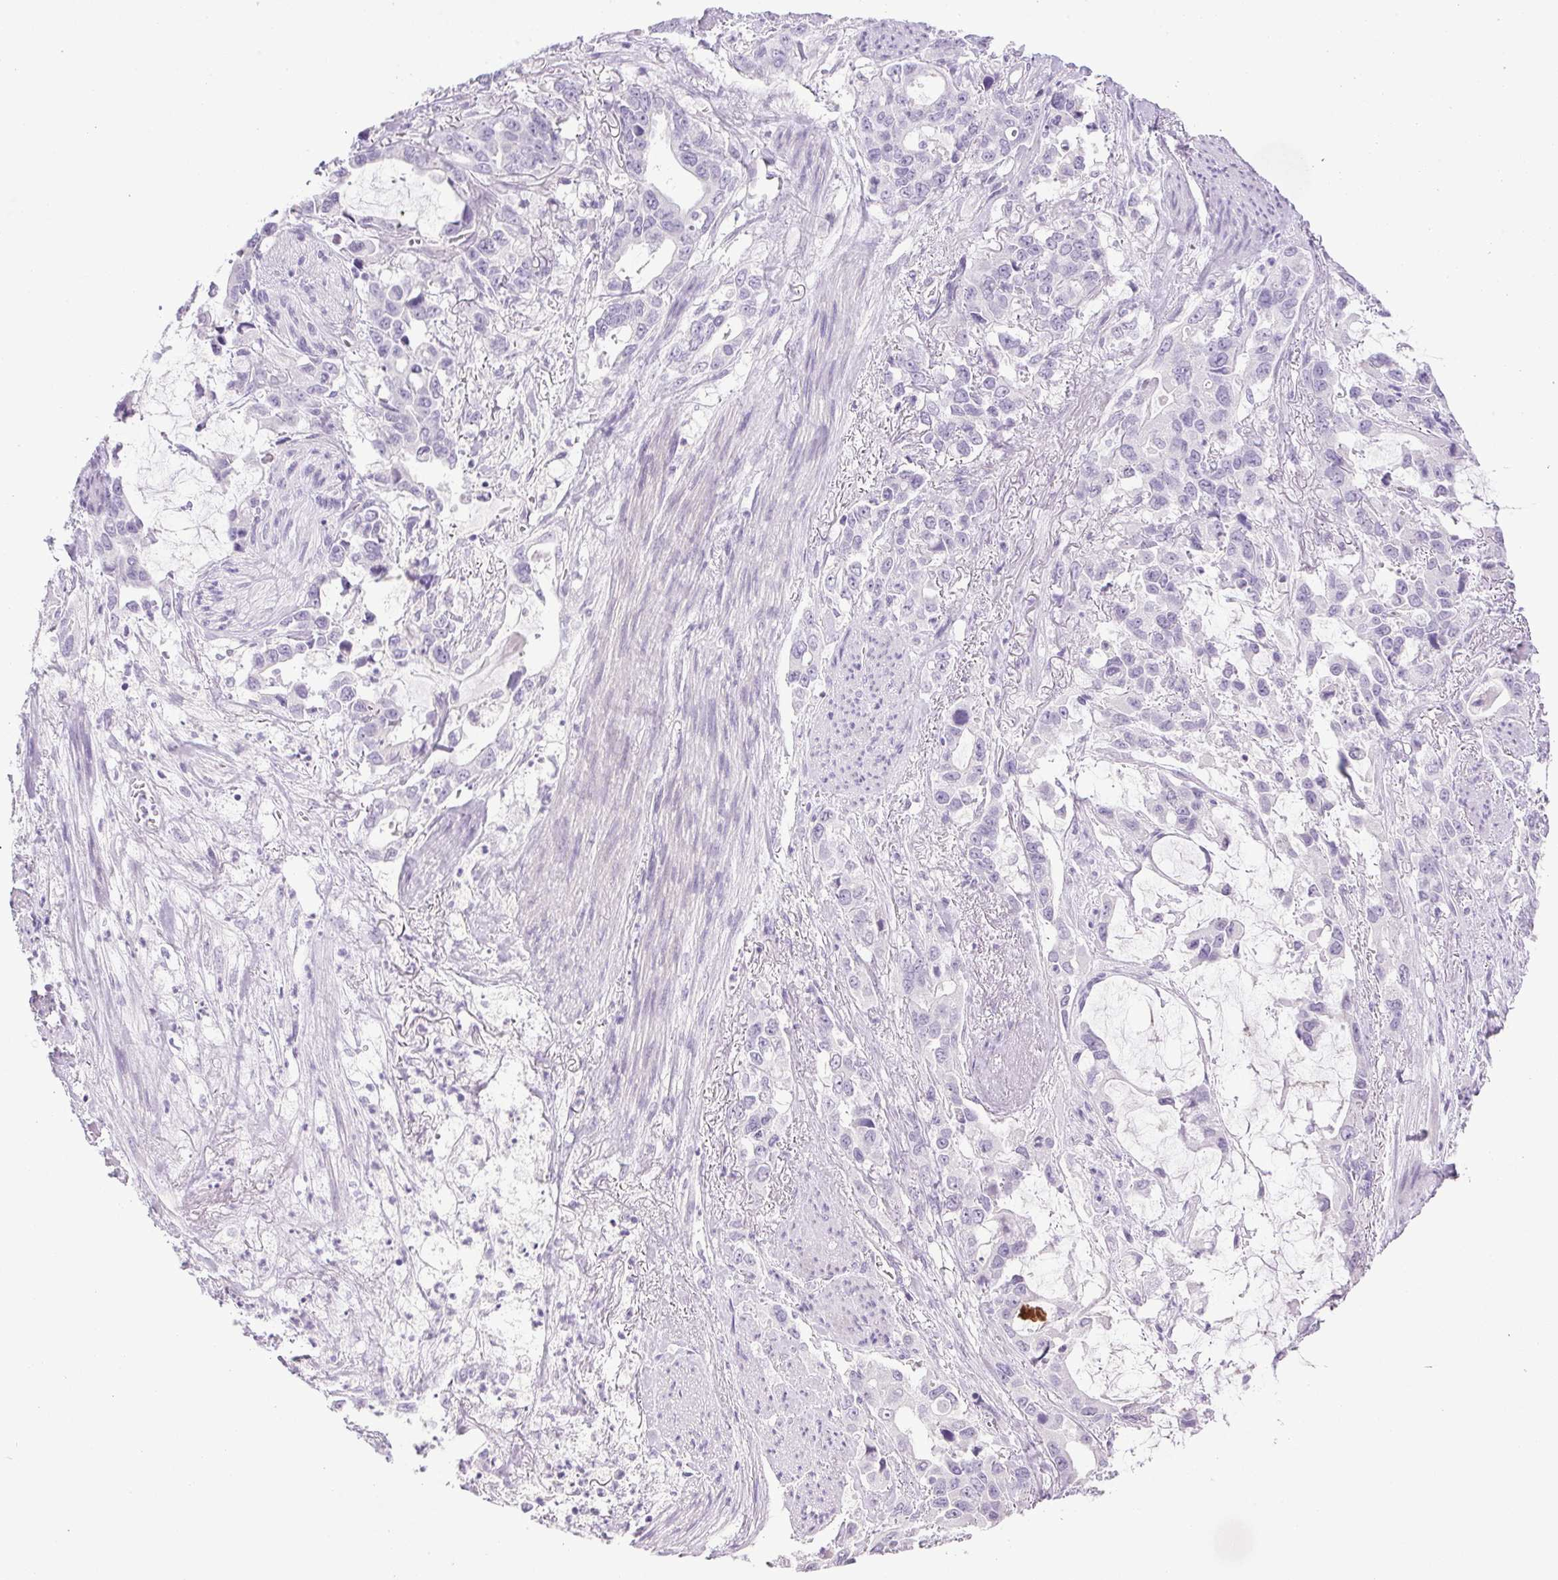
{"staining": {"intensity": "negative", "quantity": "none", "location": "none"}, "tissue": "stomach cancer", "cell_type": "Tumor cells", "image_type": "cancer", "snomed": [{"axis": "morphology", "description": "Adenocarcinoma, NOS"}, {"axis": "topography", "description": "Stomach, upper"}], "caption": "An image of human adenocarcinoma (stomach) is negative for staining in tumor cells.", "gene": "PAPPA2", "patient": {"sex": "male", "age": 85}}